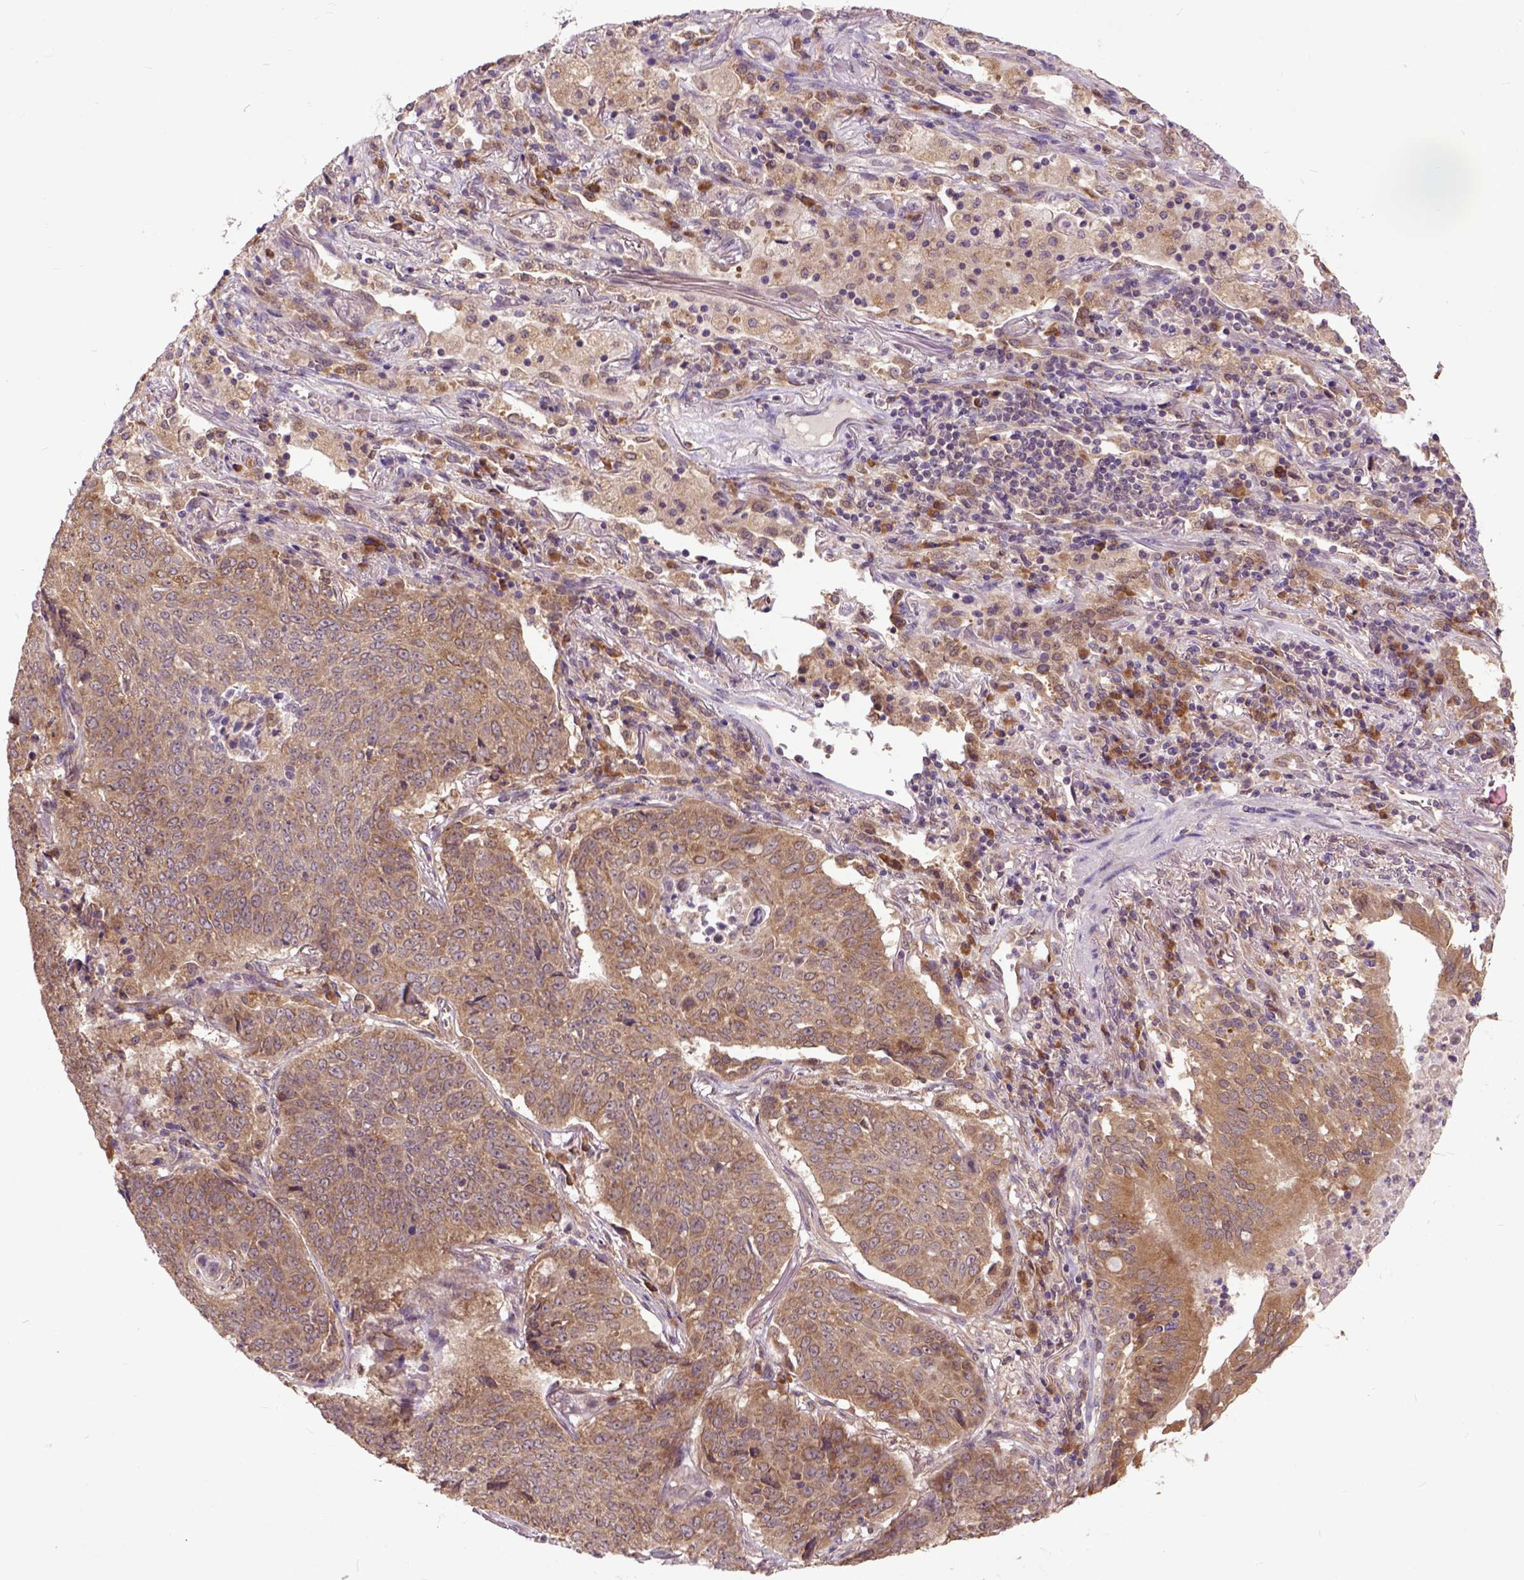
{"staining": {"intensity": "moderate", "quantity": ">75%", "location": "cytoplasmic/membranous"}, "tissue": "lung cancer", "cell_type": "Tumor cells", "image_type": "cancer", "snomed": [{"axis": "morphology", "description": "Normal tissue, NOS"}, {"axis": "morphology", "description": "Squamous cell carcinoma, NOS"}, {"axis": "topography", "description": "Bronchus"}, {"axis": "topography", "description": "Lung"}], "caption": "High-magnification brightfield microscopy of lung squamous cell carcinoma stained with DAB (brown) and counterstained with hematoxylin (blue). tumor cells exhibit moderate cytoplasmic/membranous staining is appreciated in approximately>75% of cells.", "gene": "ARL1", "patient": {"sex": "male", "age": 64}}